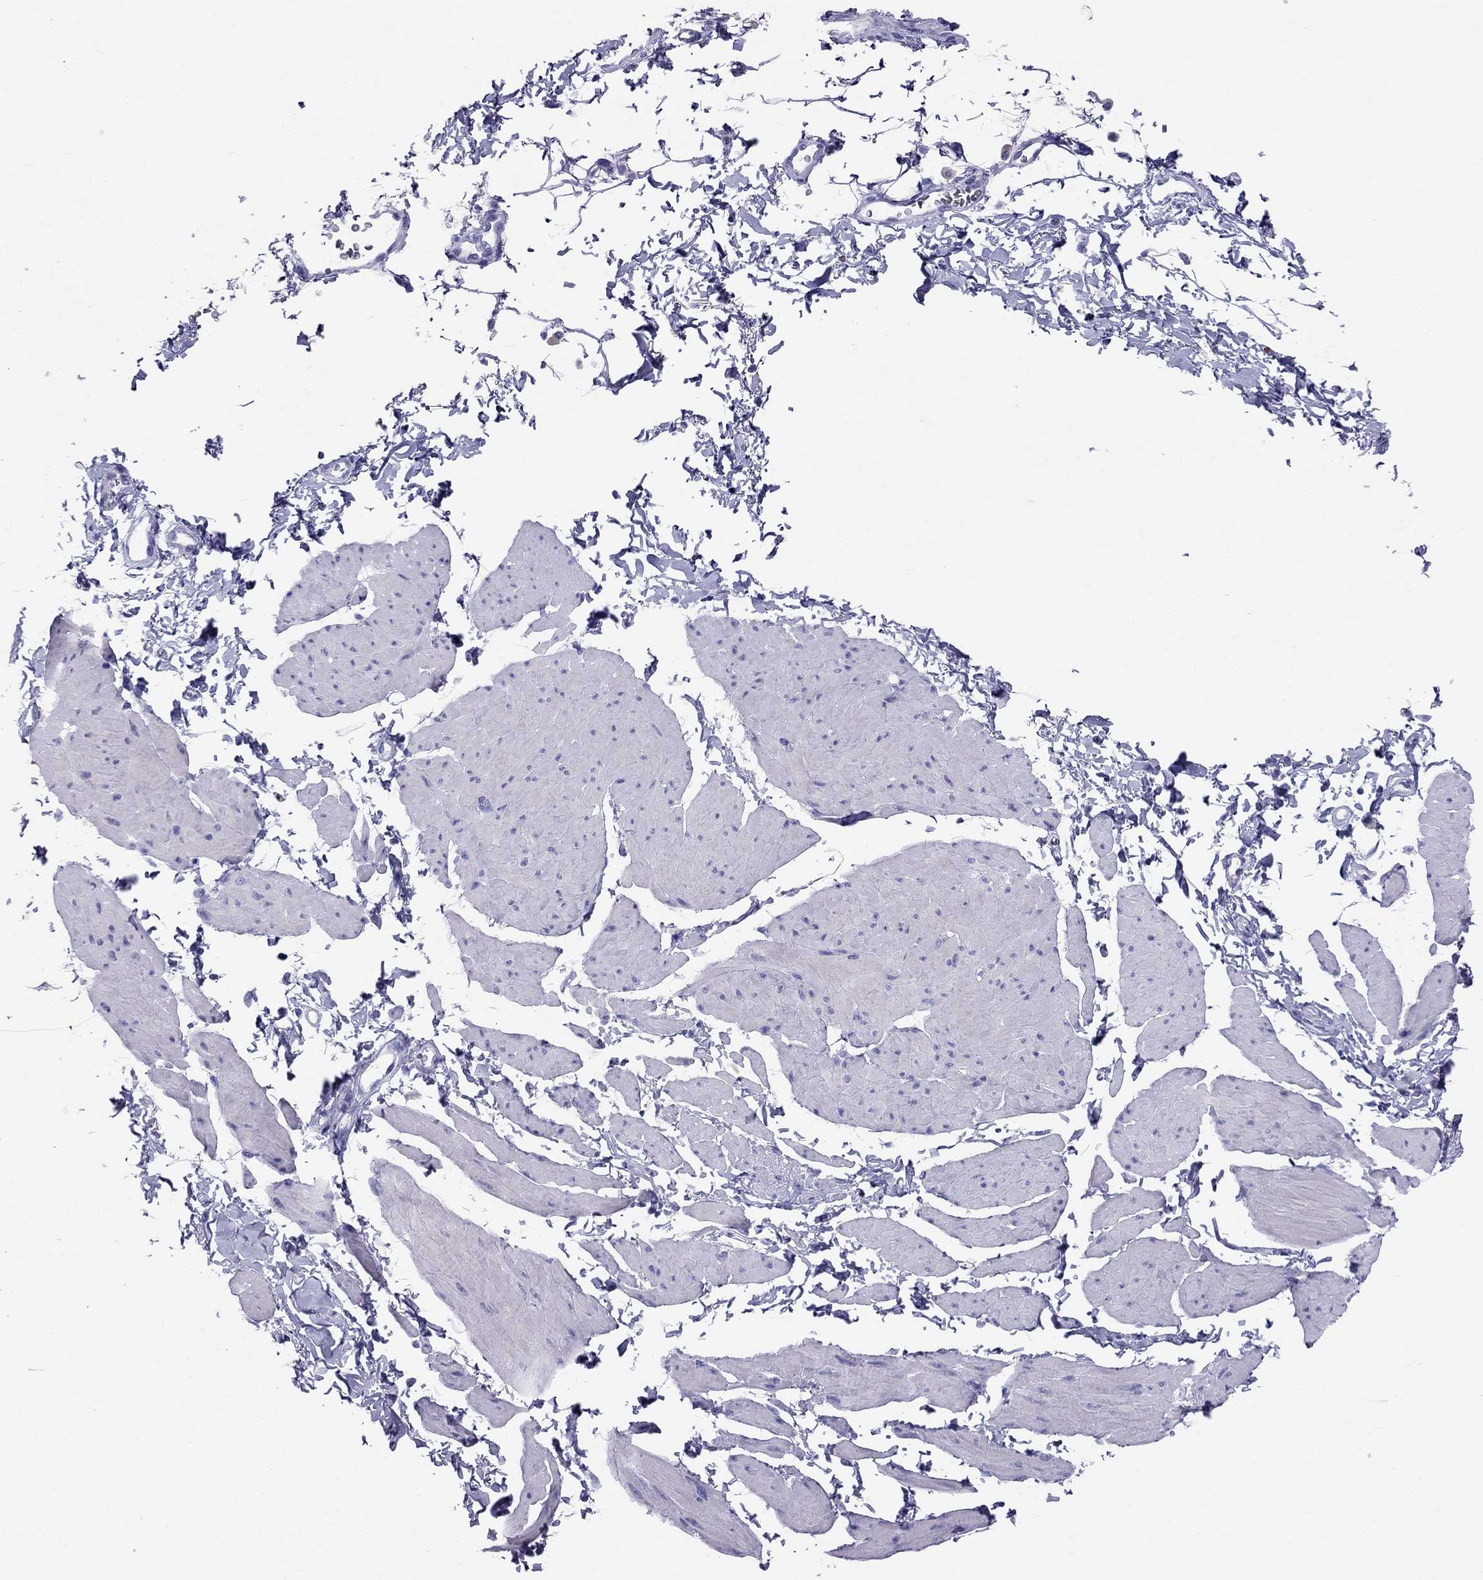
{"staining": {"intensity": "negative", "quantity": "none", "location": "none"}, "tissue": "smooth muscle", "cell_type": "Smooth muscle cells", "image_type": "normal", "snomed": [{"axis": "morphology", "description": "Normal tissue, NOS"}, {"axis": "topography", "description": "Adipose tissue"}, {"axis": "topography", "description": "Smooth muscle"}, {"axis": "topography", "description": "Peripheral nerve tissue"}], "caption": "High power microscopy histopathology image of an immunohistochemistry (IHC) micrograph of benign smooth muscle, revealing no significant expression in smooth muscle cells. (DAB immunohistochemistry with hematoxylin counter stain).", "gene": "DNAAF6", "patient": {"sex": "male", "age": 83}}